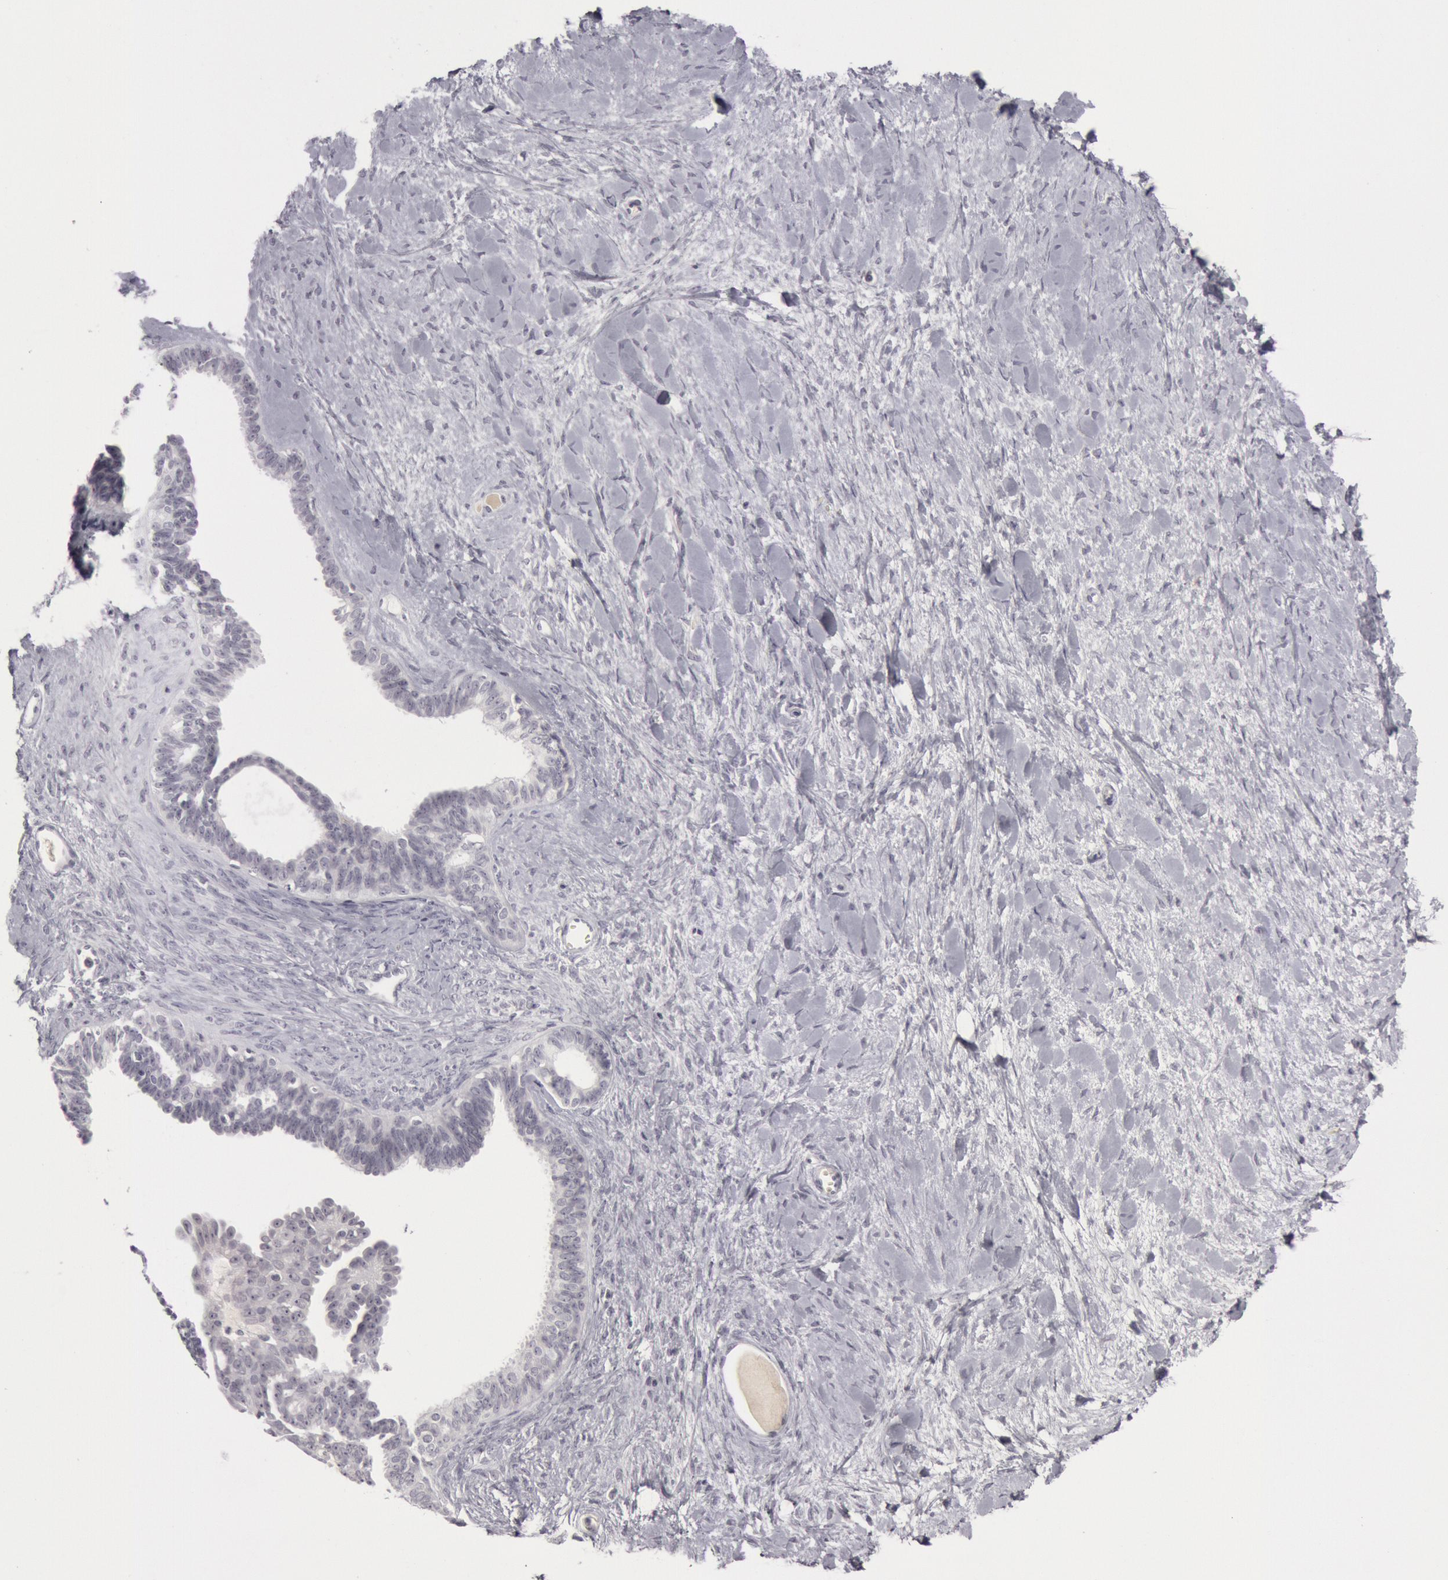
{"staining": {"intensity": "negative", "quantity": "none", "location": "none"}, "tissue": "ovarian cancer", "cell_type": "Tumor cells", "image_type": "cancer", "snomed": [{"axis": "morphology", "description": "Cystadenocarcinoma, serous, NOS"}, {"axis": "topography", "description": "Ovary"}], "caption": "Immunohistochemical staining of ovarian cancer displays no significant positivity in tumor cells.", "gene": "KRT16", "patient": {"sex": "female", "age": 71}}